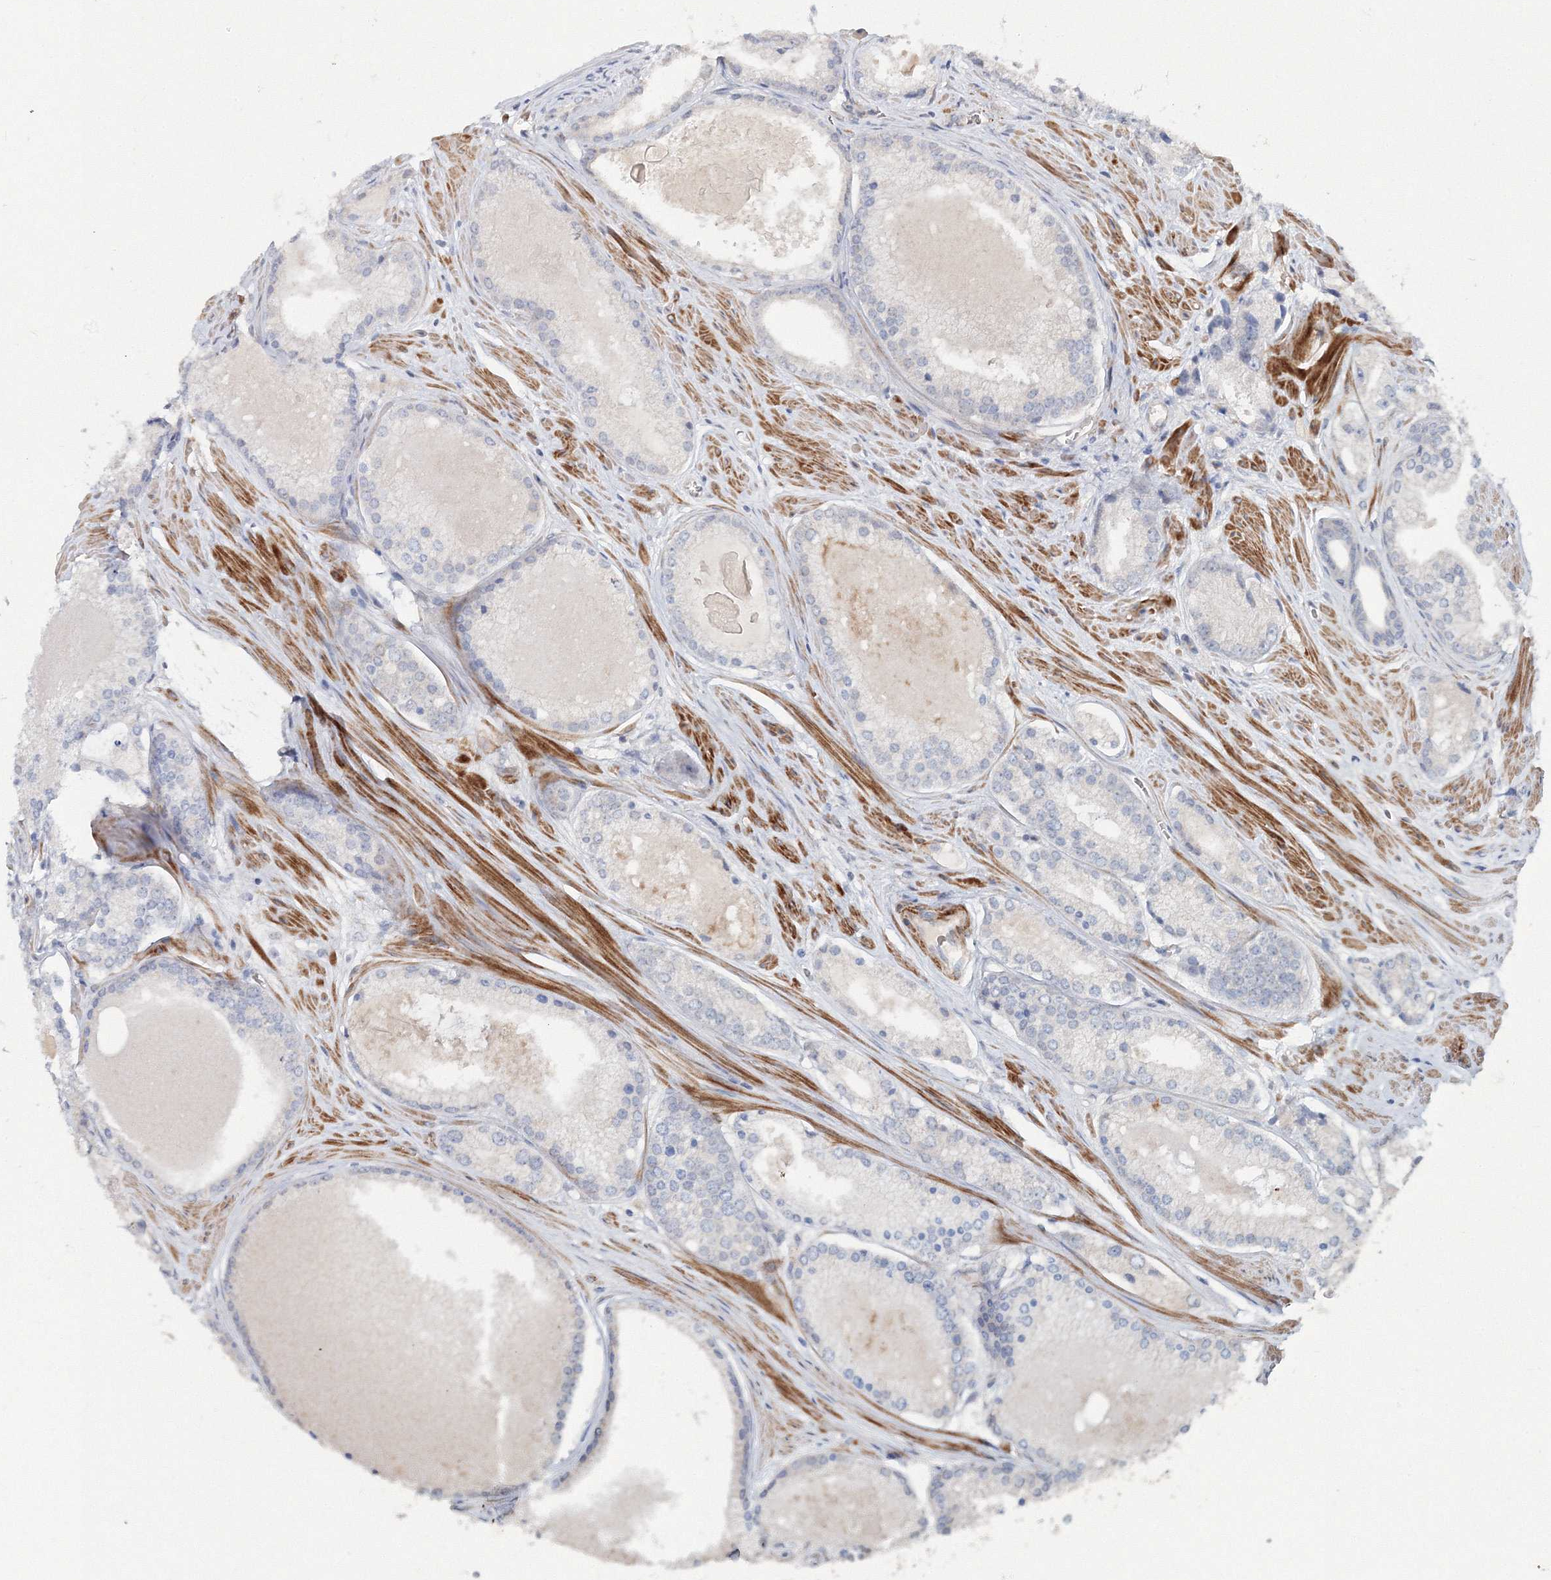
{"staining": {"intensity": "negative", "quantity": "none", "location": "none"}, "tissue": "prostate cancer", "cell_type": "Tumor cells", "image_type": "cancer", "snomed": [{"axis": "morphology", "description": "Adenocarcinoma, Low grade"}, {"axis": "topography", "description": "Prostate"}], "caption": "Tumor cells are negative for brown protein staining in low-grade adenocarcinoma (prostate).", "gene": "NALF2", "patient": {"sex": "male", "age": 54}}